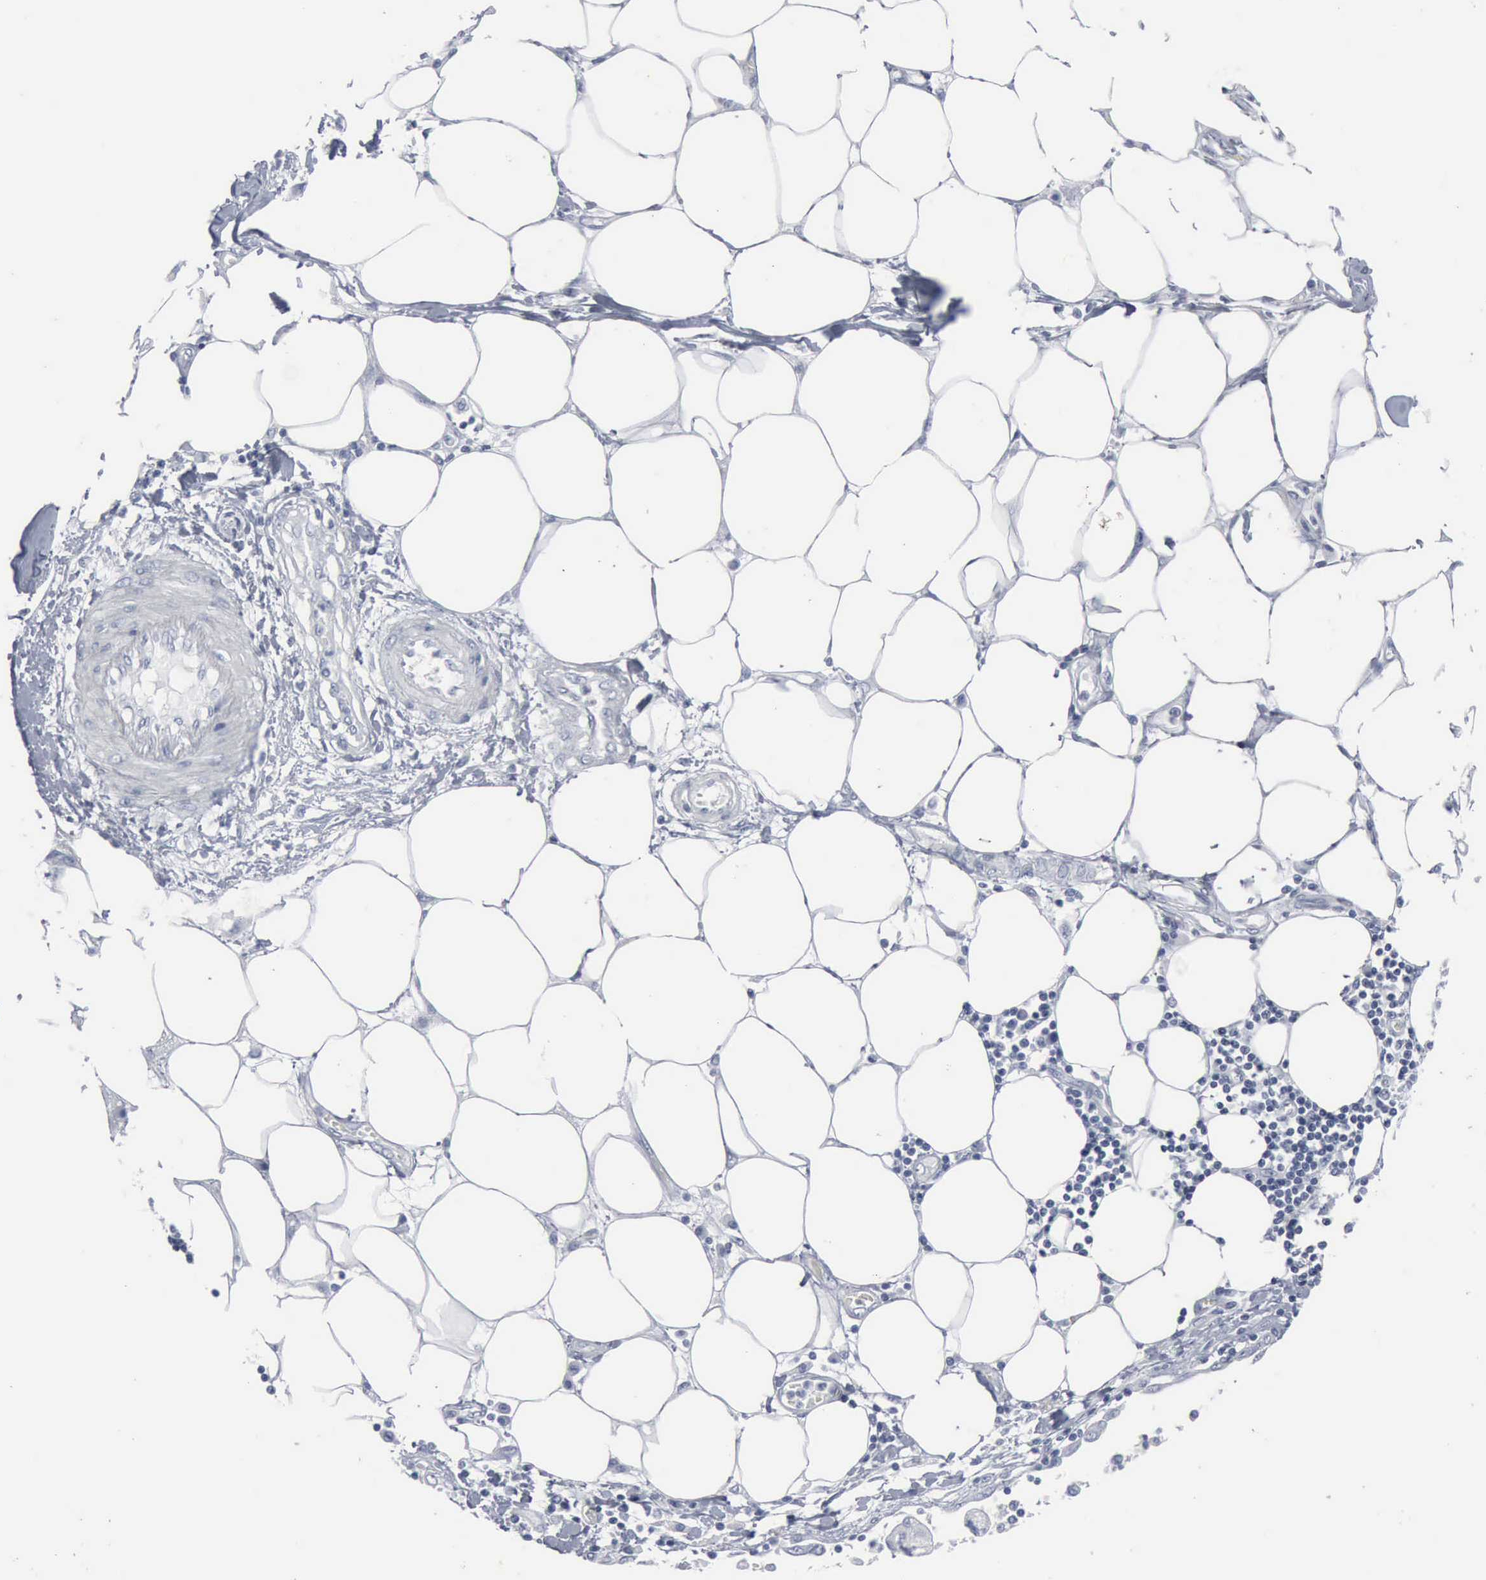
{"staining": {"intensity": "negative", "quantity": "none", "location": "none"}, "tissue": "pancreatic cancer", "cell_type": "Tumor cells", "image_type": "cancer", "snomed": [{"axis": "morphology", "description": "Adenocarcinoma, NOS"}, {"axis": "topography", "description": "Pancreas"}, {"axis": "topography", "description": "Stomach, upper"}], "caption": "Immunohistochemistry (IHC) of pancreatic cancer (adenocarcinoma) displays no positivity in tumor cells.", "gene": "DMD", "patient": {"sex": "male", "age": 77}}